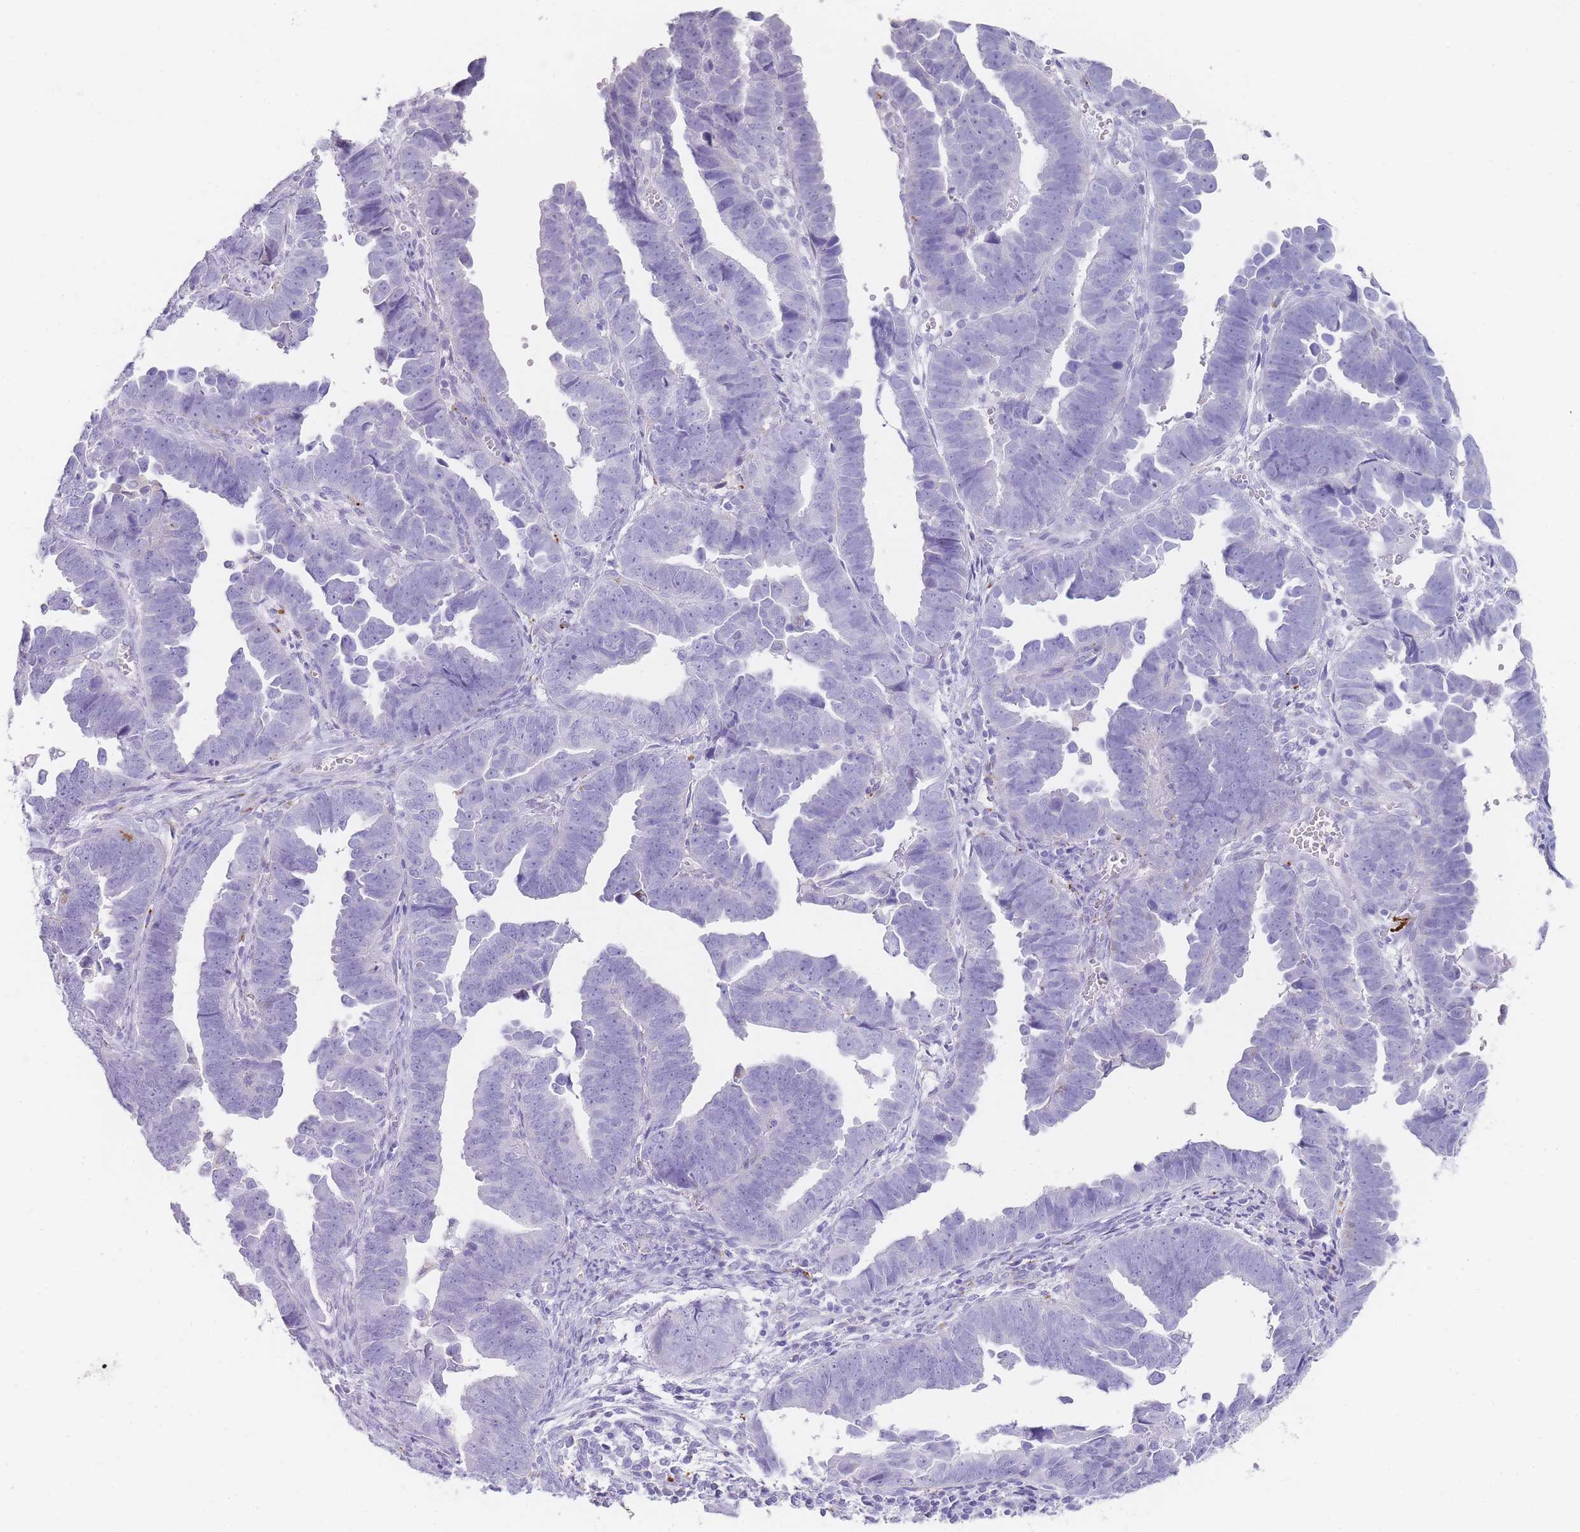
{"staining": {"intensity": "negative", "quantity": "none", "location": "none"}, "tissue": "endometrial cancer", "cell_type": "Tumor cells", "image_type": "cancer", "snomed": [{"axis": "morphology", "description": "Adenocarcinoma, NOS"}, {"axis": "topography", "description": "Endometrium"}], "caption": "Immunohistochemical staining of endometrial adenocarcinoma demonstrates no significant positivity in tumor cells.", "gene": "RHO", "patient": {"sex": "female", "age": 75}}